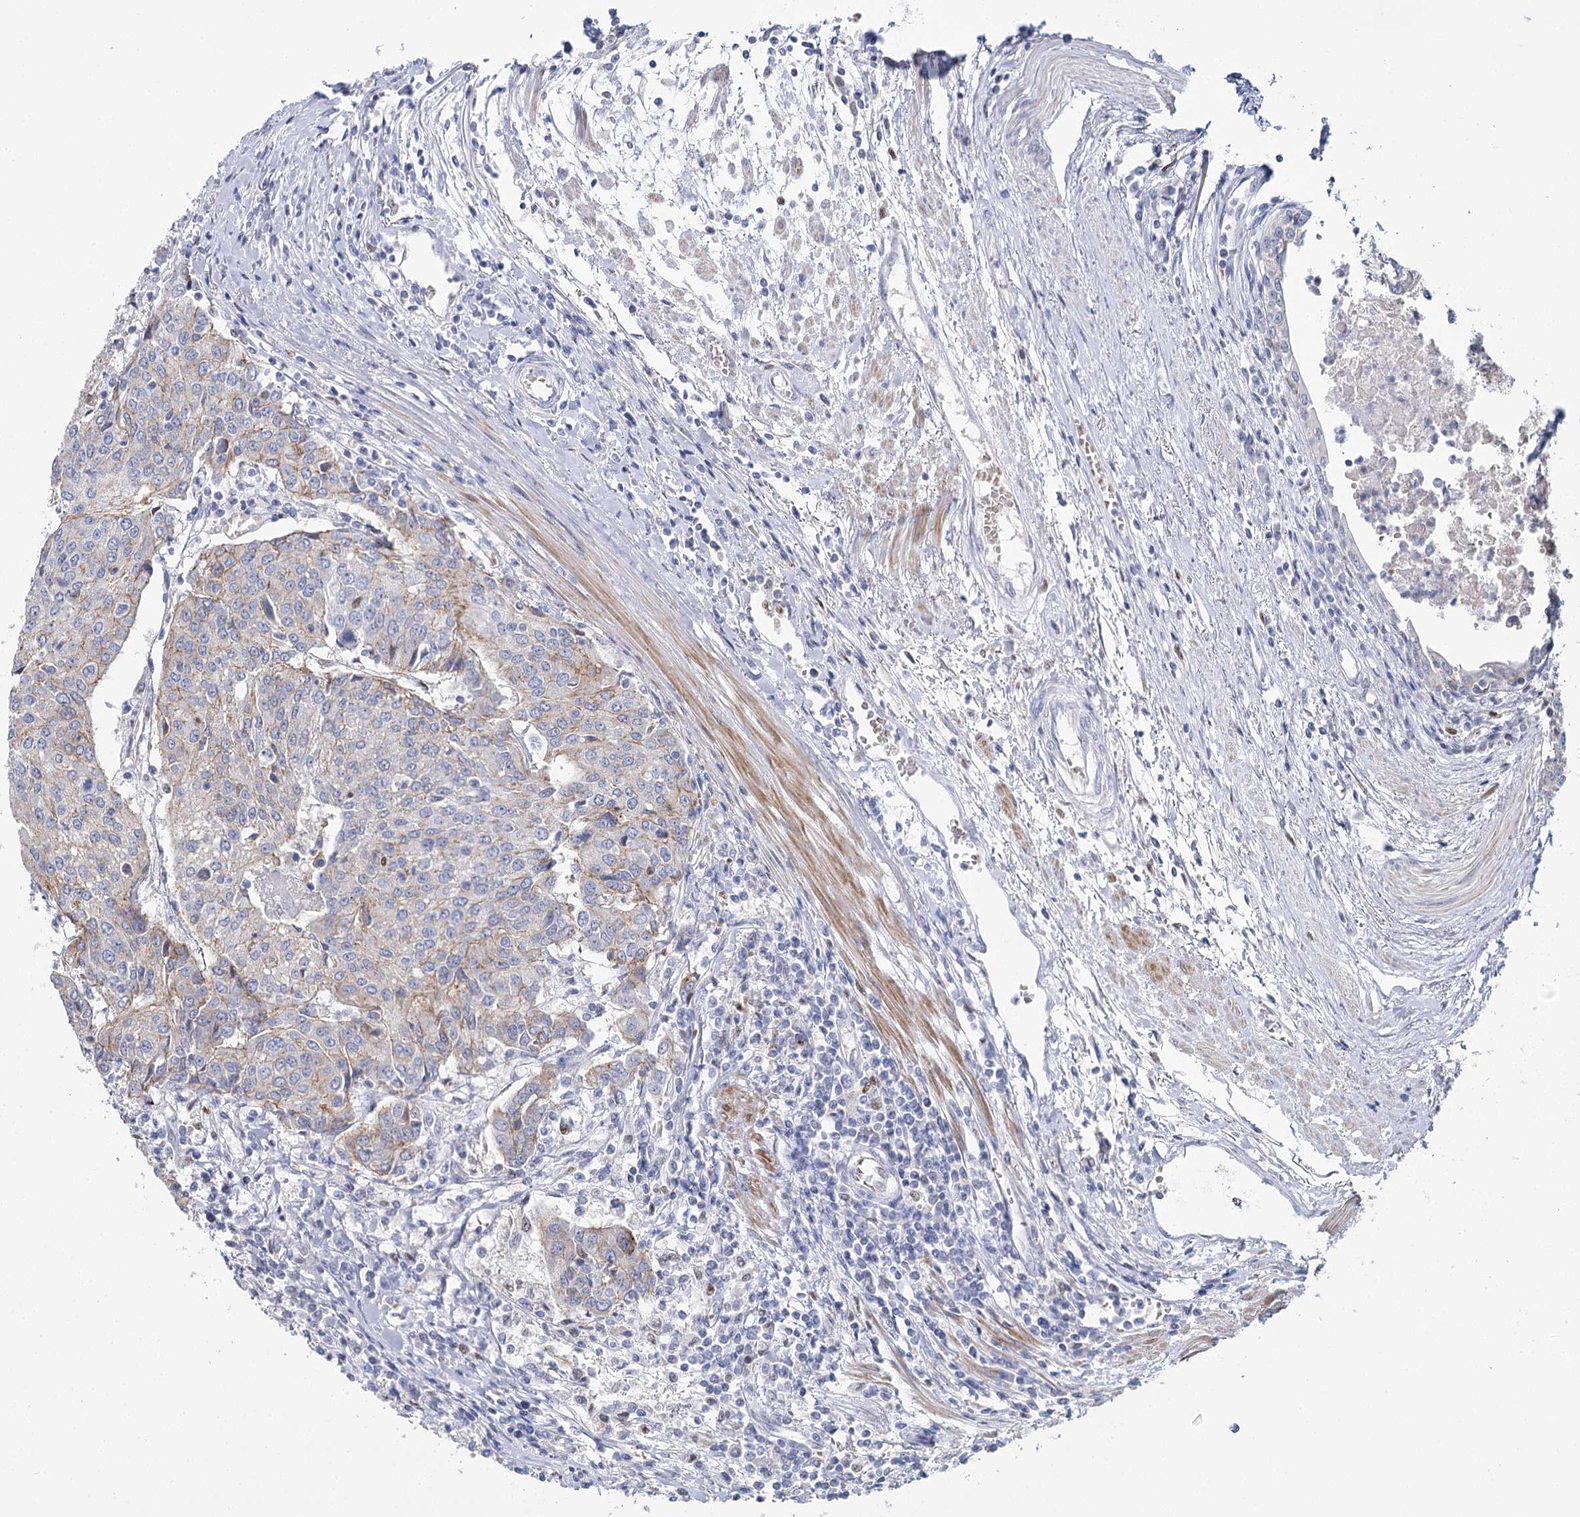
{"staining": {"intensity": "weak", "quantity": "25%-75%", "location": "cytoplasmic/membranous"}, "tissue": "urothelial cancer", "cell_type": "Tumor cells", "image_type": "cancer", "snomed": [{"axis": "morphology", "description": "Urothelial carcinoma, High grade"}, {"axis": "topography", "description": "Urinary bladder"}], "caption": "High-magnification brightfield microscopy of urothelial carcinoma (high-grade) stained with DAB (brown) and counterstained with hematoxylin (blue). tumor cells exhibit weak cytoplasmic/membranous positivity is seen in approximately25%-75% of cells. Using DAB (3,3'-diaminobenzidine) (brown) and hematoxylin (blue) stains, captured at high magnification using brightfield microscopy.", "gene": "IGSF3", "patient": {"sex": "female", "age": 85}}